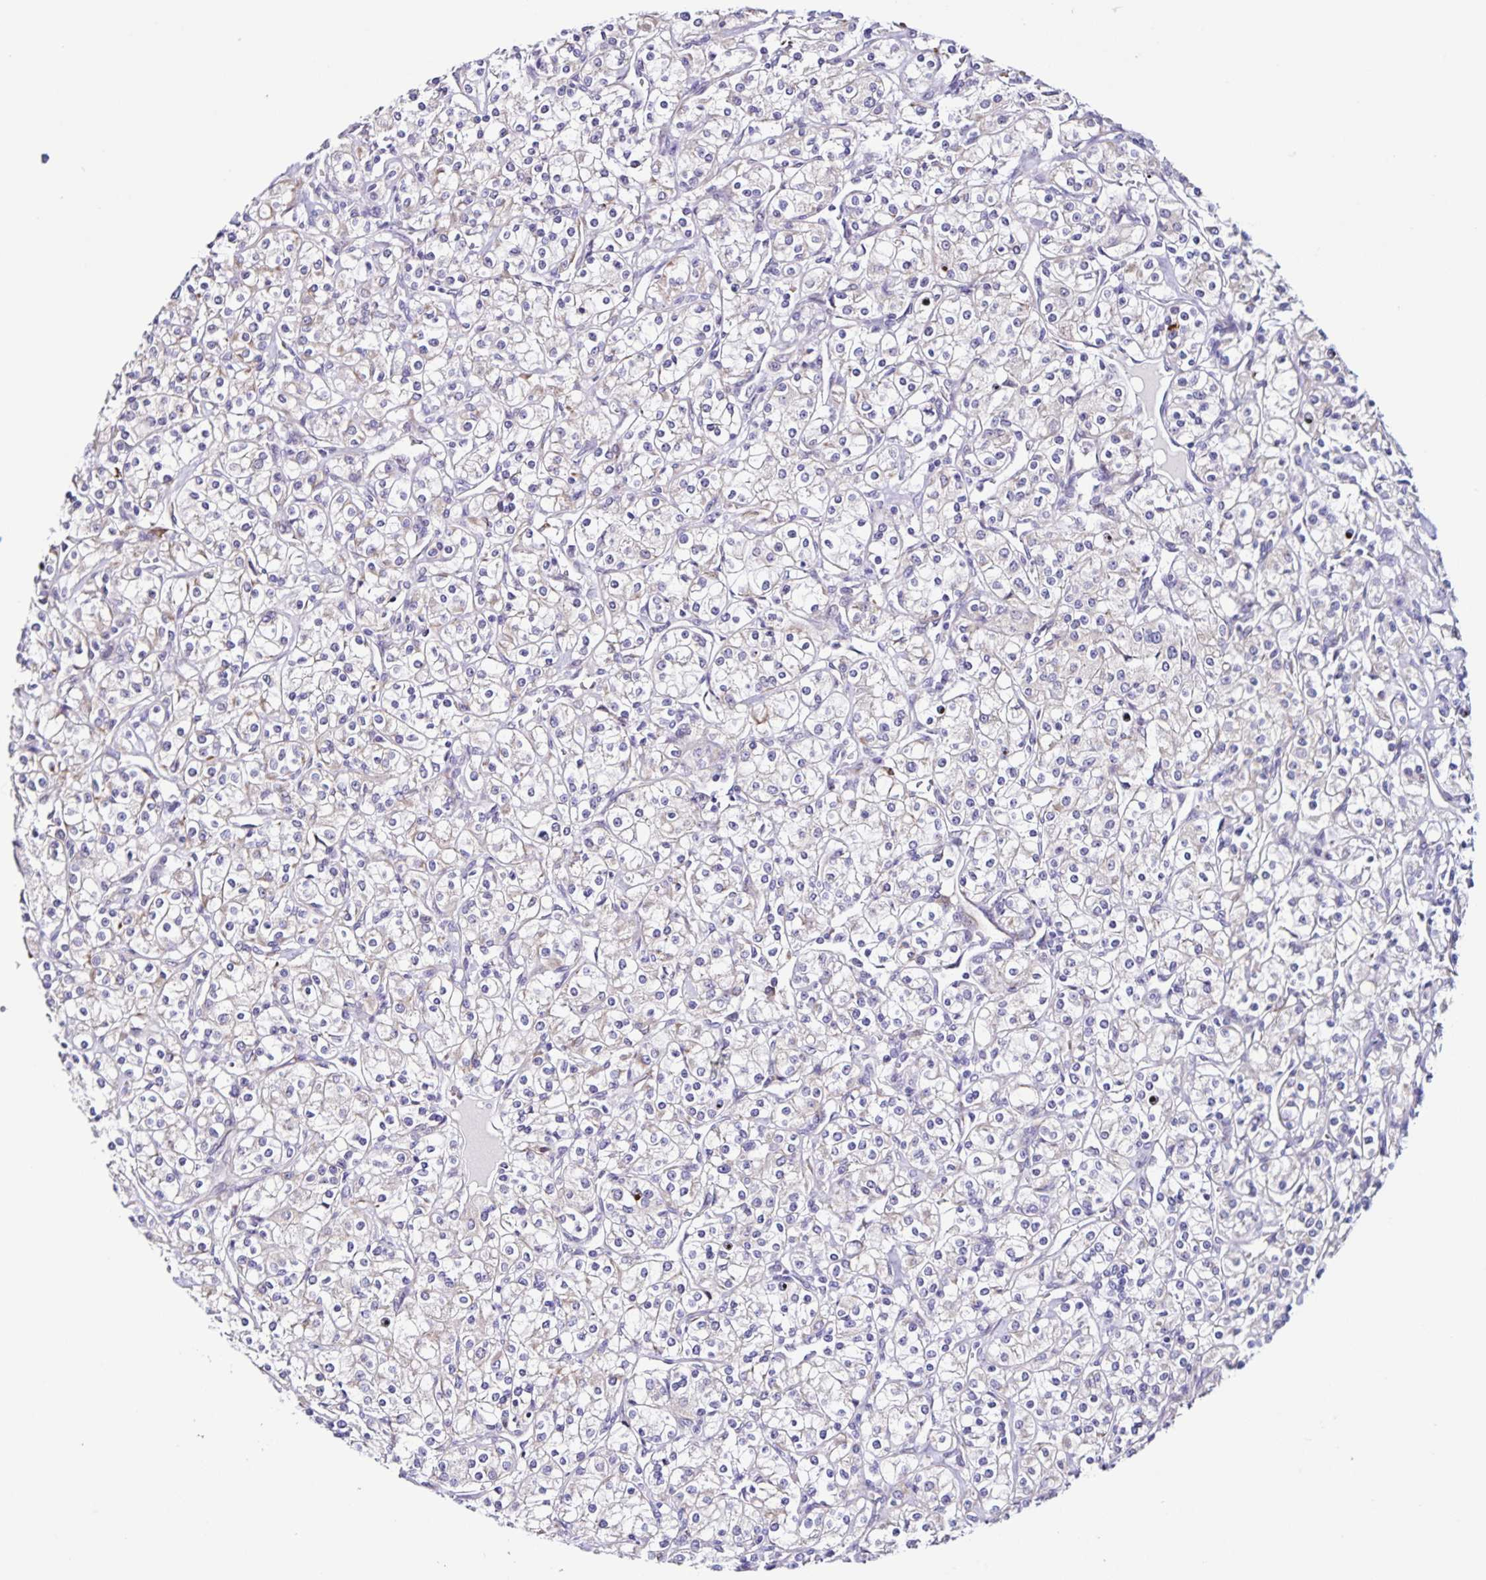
{"staining": {"intensity": "negative", "quantity": "none", "location": "none"}, "tissue": "renal cancer", "cell_type": "Tumor cells", "image_type": "cancer", "snomed": [{"axis": "morphology", "description": "Adenocarcinoma, NOS"}, {"axis": "topography", "description": "Kidney"}], "caption": "An immunohistochemistry (IHC) photomicrograph of adenocarcinoma (renal) is shown. There is no staining in tumor cells of adenocarcinoma (renal).", "gene": "RNFT2", "patient": {"sex": "male", "age": 77}}